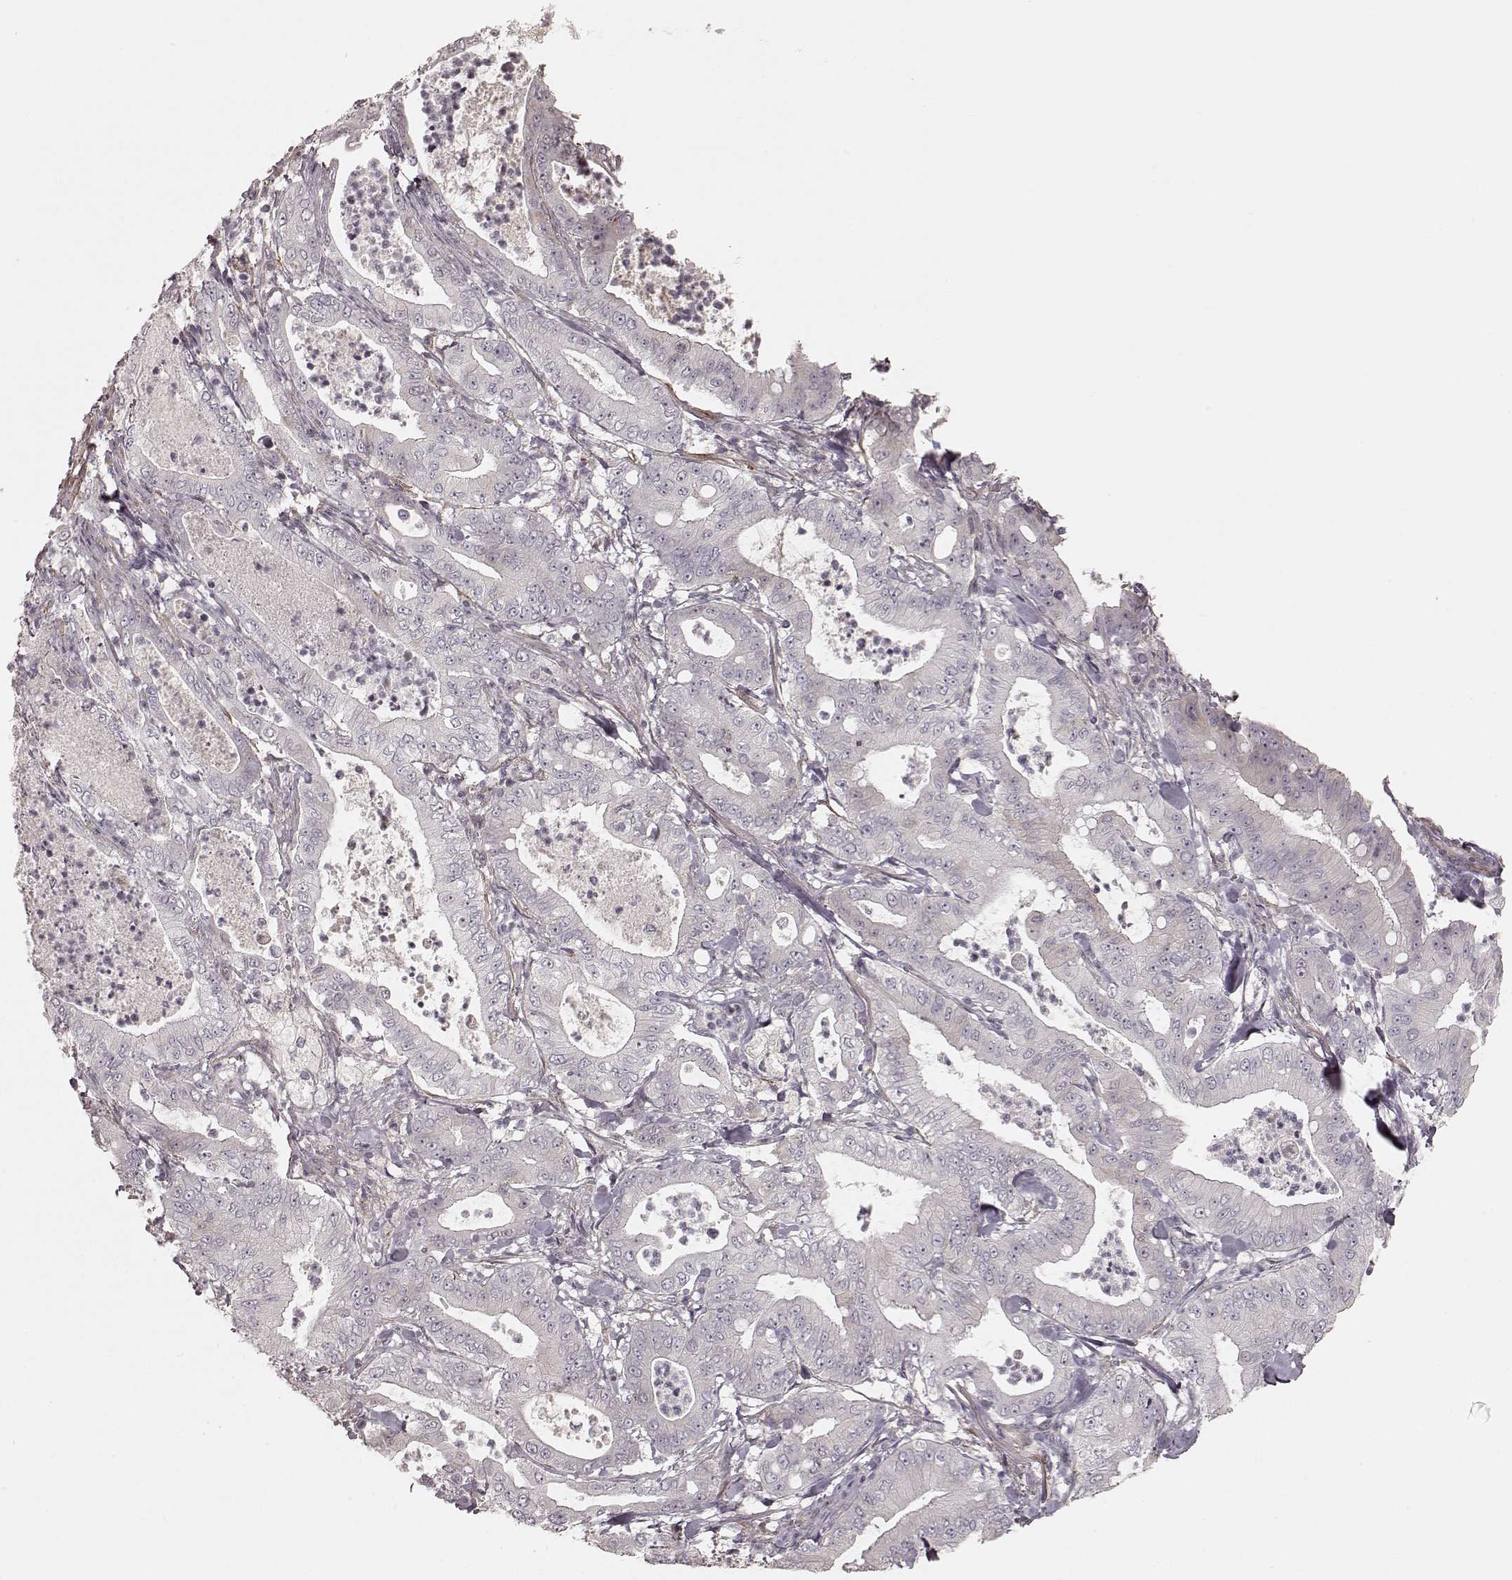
{"staining": {"intensity": "negative", "quantity": "none", "location": "none"}, "tissue": "pancreatic cancer", "cell_type": "Tumor cells", "image_type": "cancer", "snomed": [{"axis": "morphology", "description": "Adenocarcinoma, NOS"}, {"axis": "topography", "description": "Pancreas"}], "caption": "A micrograph of human pancreatic cancer (adenocarcinoma) is negative for staining in tumor cells.", "gene": "KCNJ9", "patient": {"sex": "male", "age": 71}}